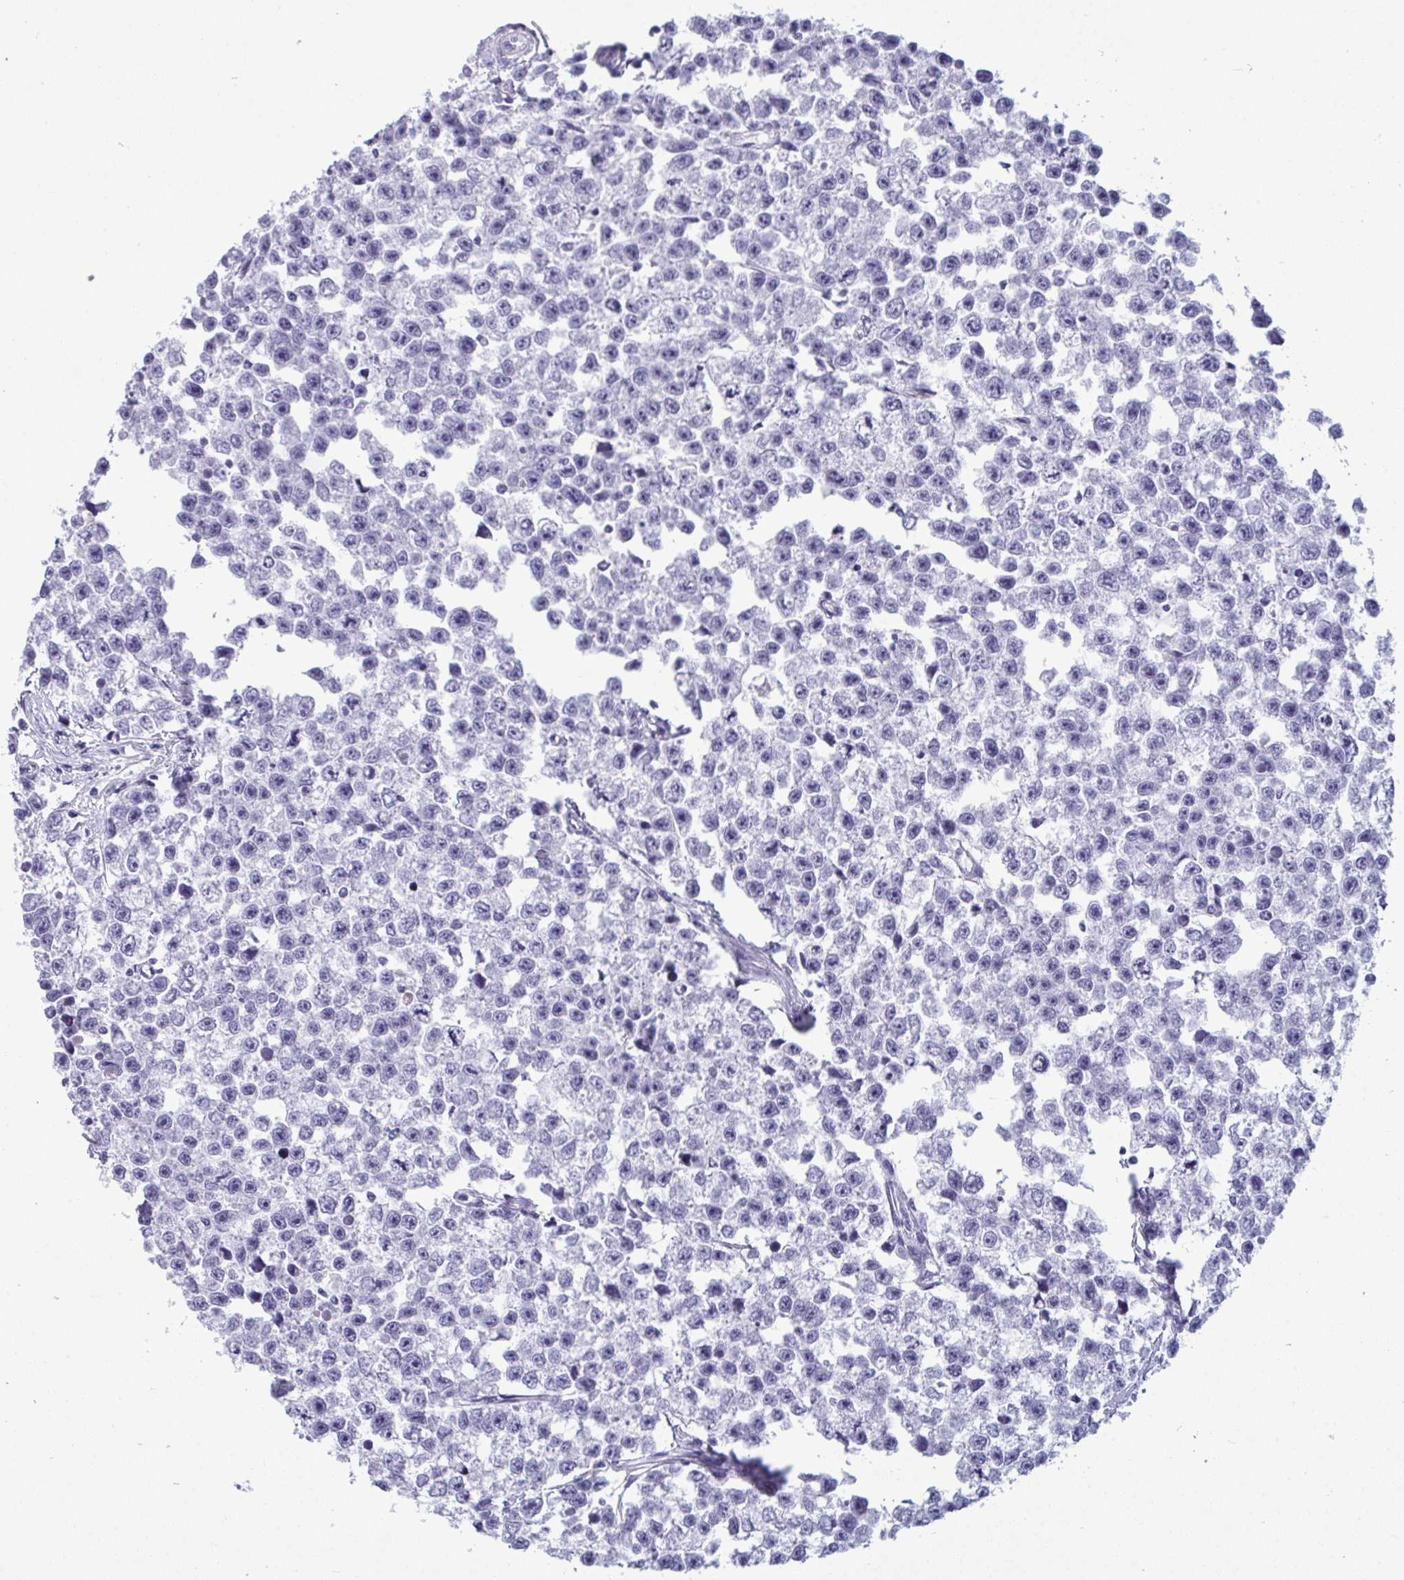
{"staining": {"intensity": "negative", "quantity": "none", "location": "none"}, "tissue": "testis cancer", "cell_type": "Tumor cells", "image_type": "cancer", "snomed": [{"axis": "morphology", "description": "Seminoma, NOS"}, {"axis": "topography", "description": "Testis"}], "caption": "Immunohistochemistry of testis cancer (seminoma) displays no expression in tumor cells.", "gene": "ARHGAP42", "patient": {"sex": "male", "age": 26}}